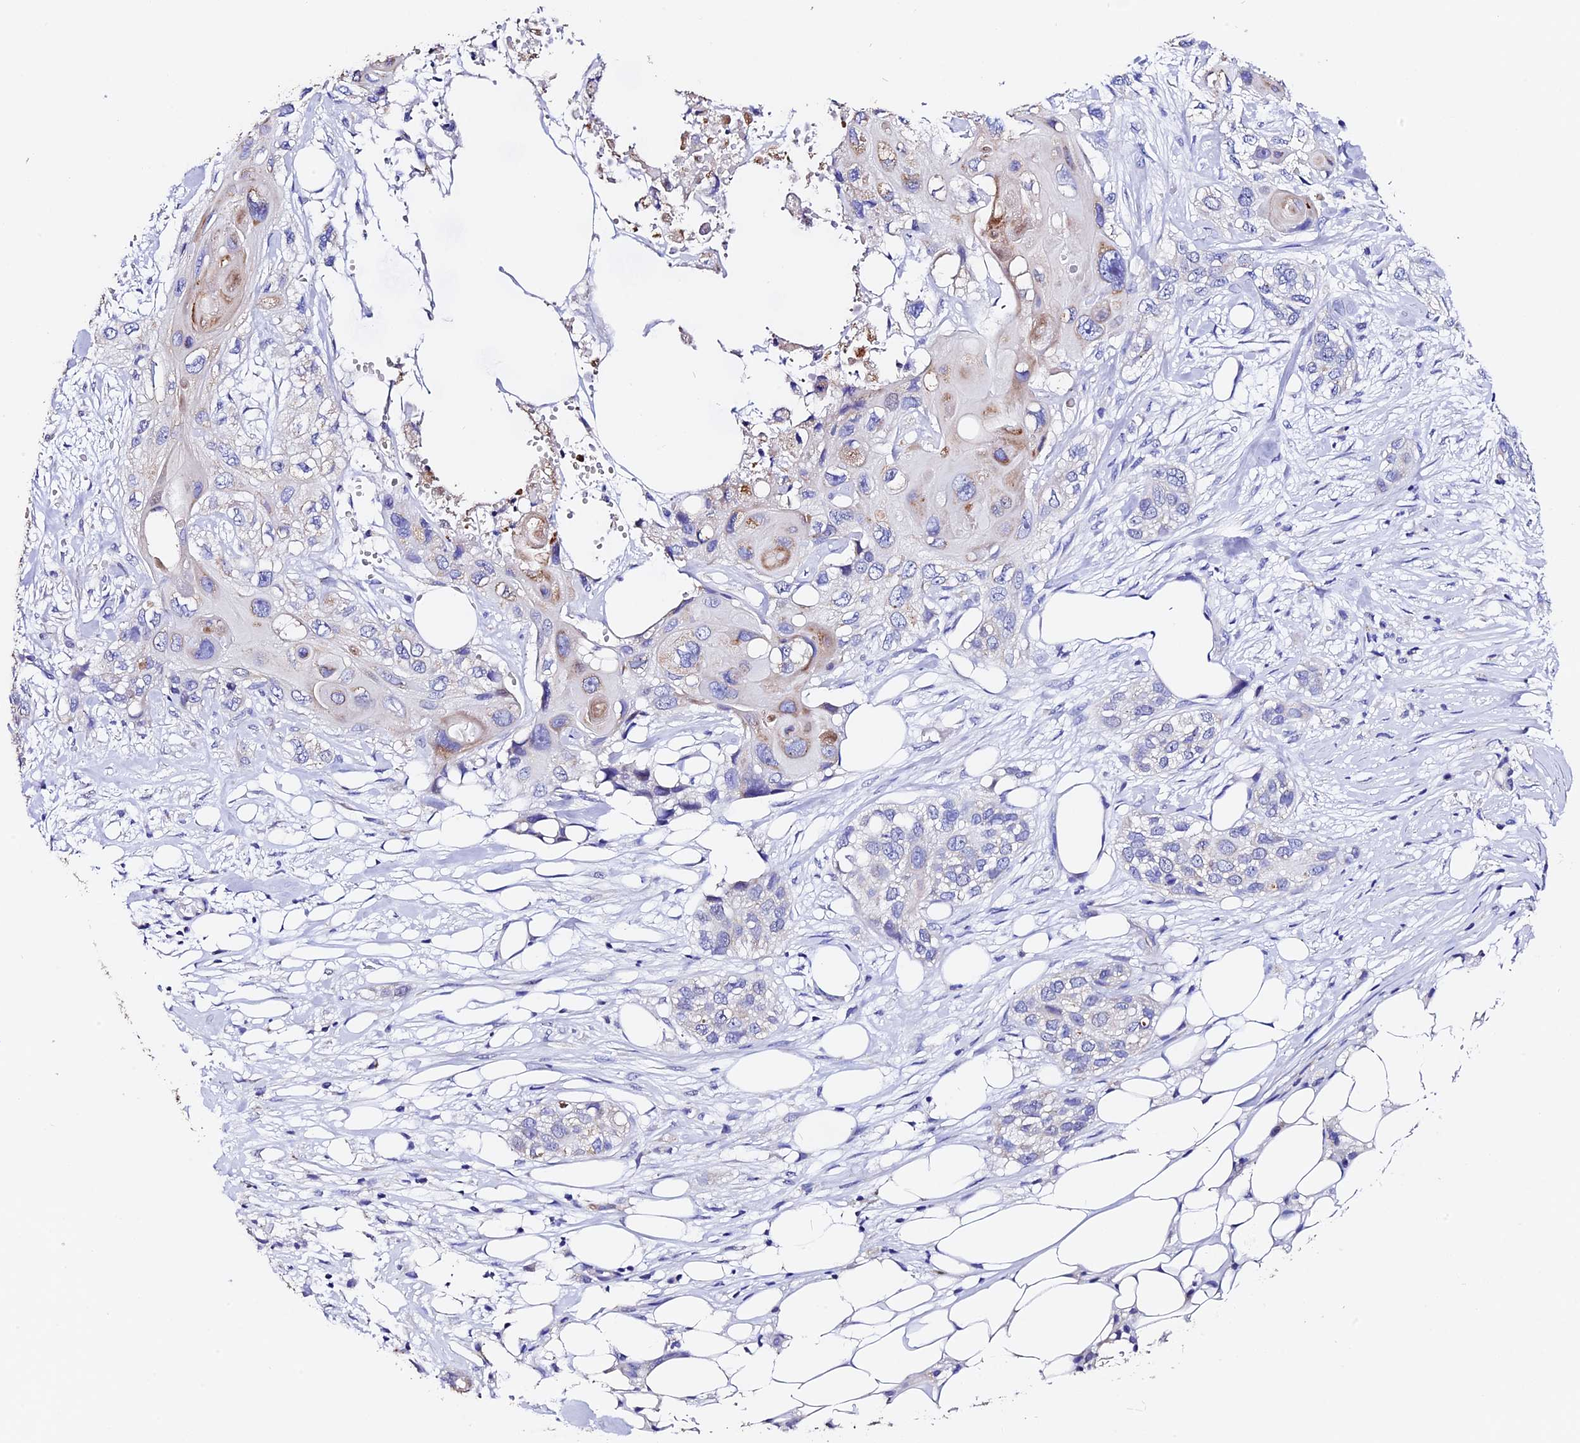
{"staining": {"intensity": "weak", "quantity": "<25%", "location": "cytoplasmic/membranous"}, "tissue": "skin cancer", "cell_type": "Tumor cells", "image_type": "cancer", "snomed": [{"axis": "morphology", "description": "Normal tissue, NOS"}, {"axis": "morphology", "description": "Squamous cell carcinoma, NOS"}, {"axis": "topography", "description": "Skin"}], "caption": "There is no significant positivity in tumor cells of skin cancer (squamous cell carcinoma).", "gene": "FBXW9", "patient": {"sex": "male", "age": 72}}